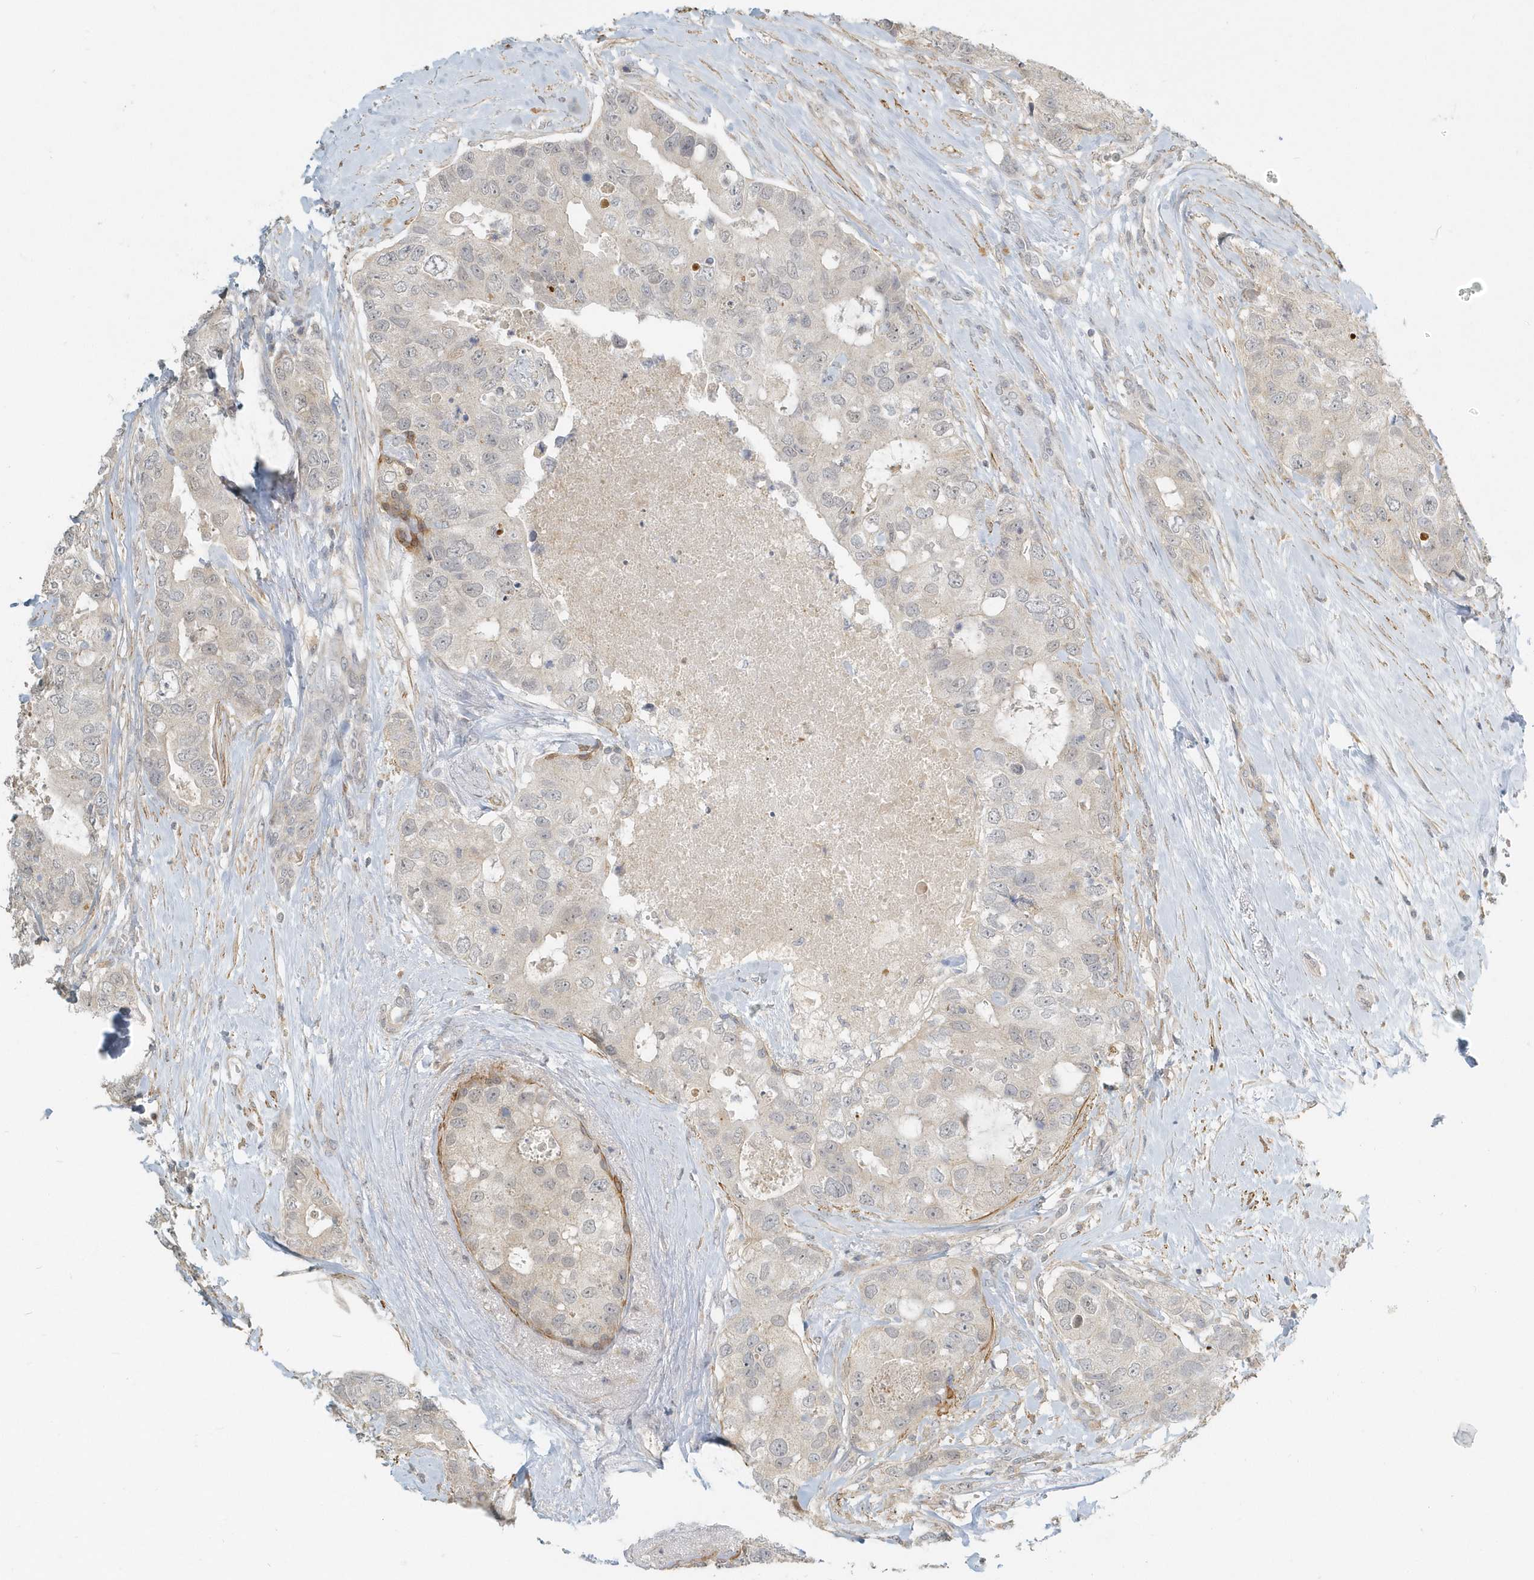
{"staining": {"intensity": "negative", "quantity": "none", "location": "none"}, "tissue": "breast cancer", "cell_type": "Tumor cells", "image_type": "cancer", "snomed": [{"axis": "morphology", "description": "Duct carcinoma"}, {"axis": "topography", "description": "Breast"}], "caption": "Immunohistochemical staining of infiltrating ductal carcinoma (breast) shows no significant expression in tumor cells.", "gene": "NAPB", "patient": {"sex": "female", "age": 62}}